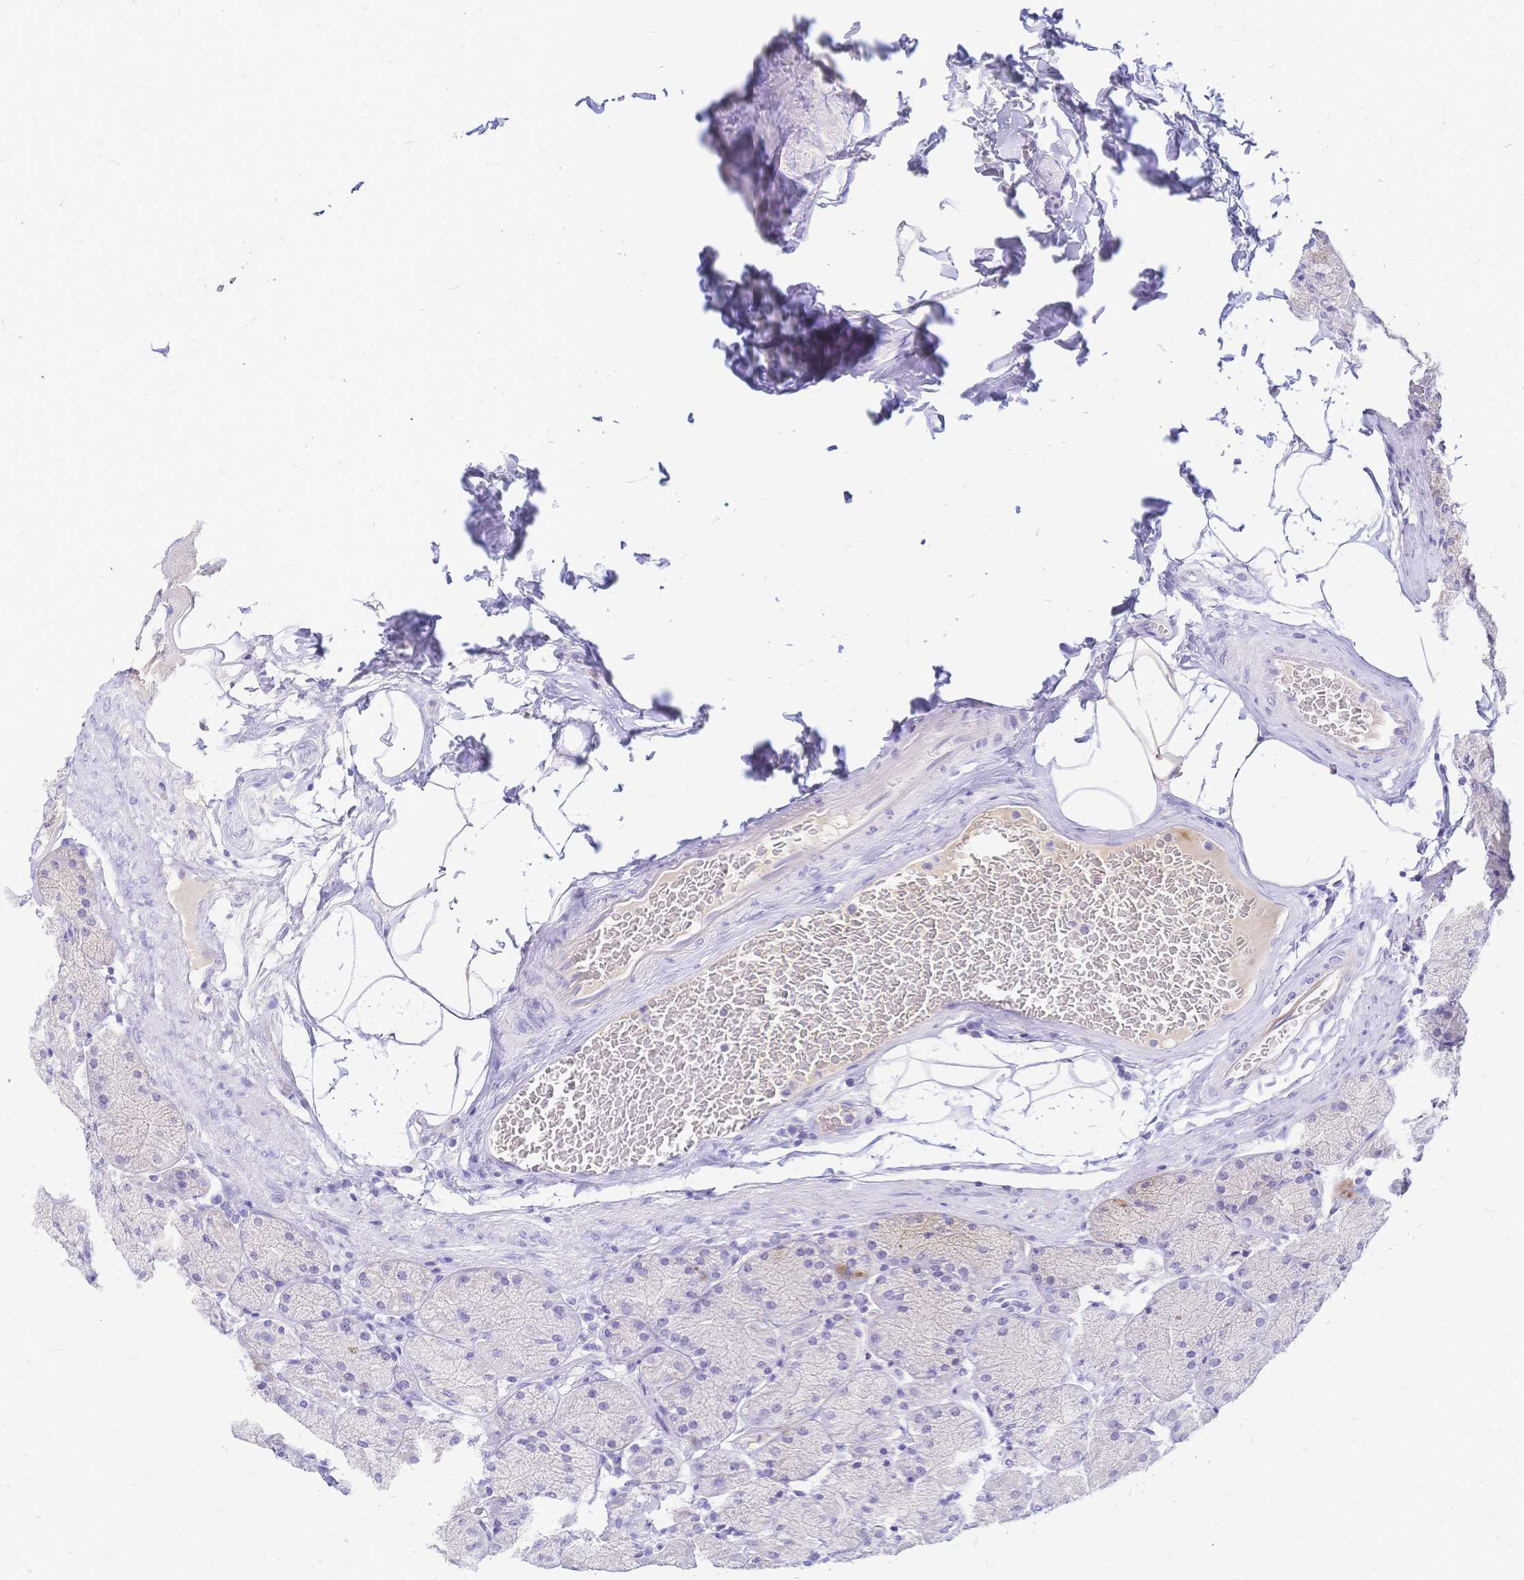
{"staining": {"intensity": "weak", "quantity": "<25%", "location": "cytoplasmic/membranous"}, "tissue": "stomach", "cell_type": "Glandular cells", "image_type": "normal", "snomed": [{"axis": "morphology", "description": "Normal tissue, NOS"}, {"axis": "topography", "description": "Stomach, upper"}], "caption": "This is an immunohistochemistry image of normal human stomach. There is no staining in glandular cells.", "gene": "FA2H", "patient": {"sex": "female", "age": 56}}